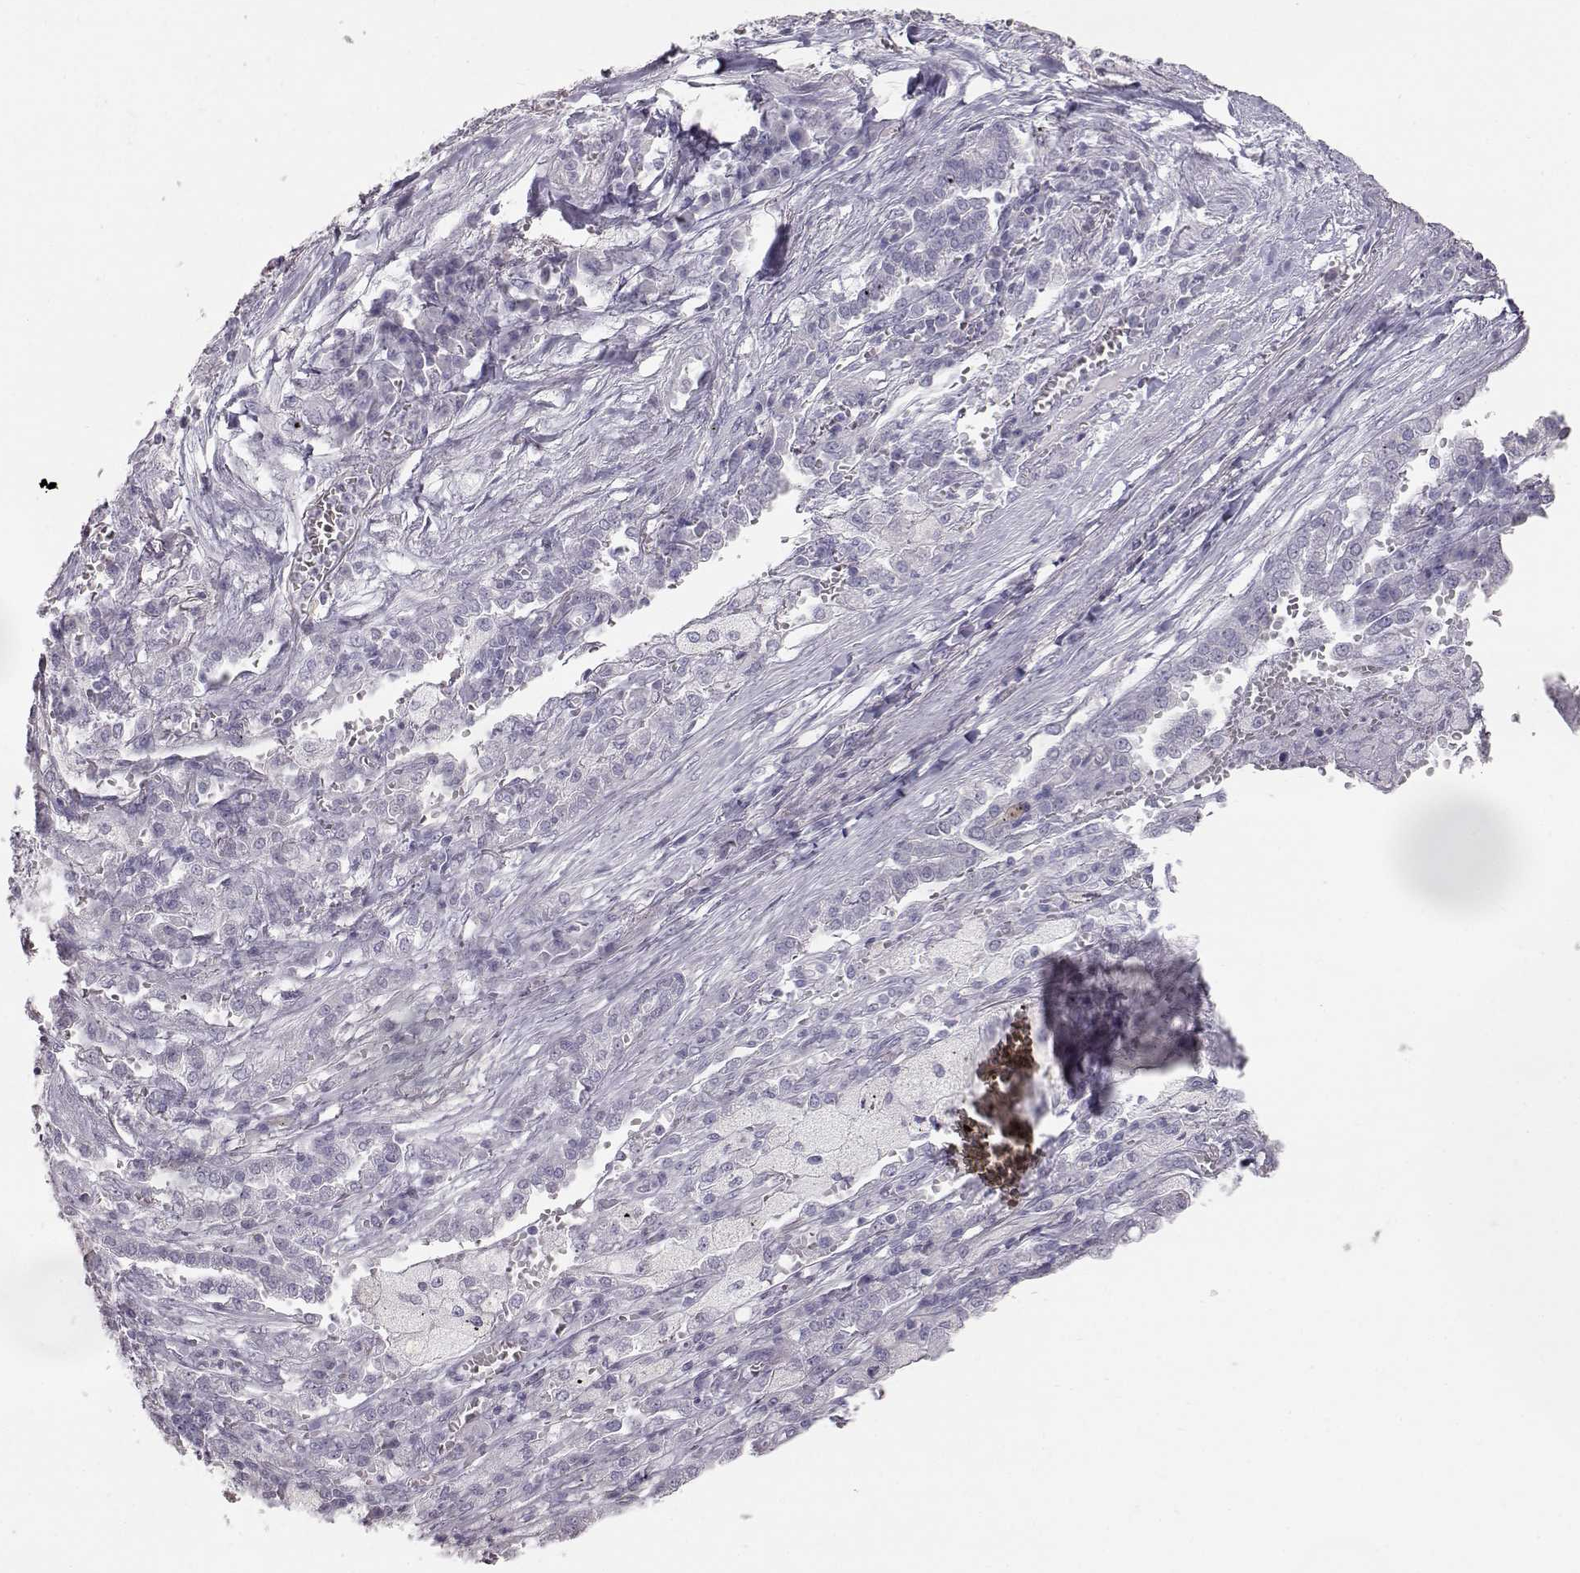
{"staining": {"intensity": "negative", "quantity": "none", "location": "none"}, "tissue": "lung cancer", "cell_type": "Tumor cells", "image_type": "cancer", "snomed": [{"axis": "morphology", "description": "Adenocarcinoma, NOS"}, {"axis": "topography", "description": "Lung"}], "caption": "Tumor cells are negative for protein expression in human lung cancer (adenocarcinoma).", "gene": "KRT33A", "patient": {"sex": "male", "age": 57}}